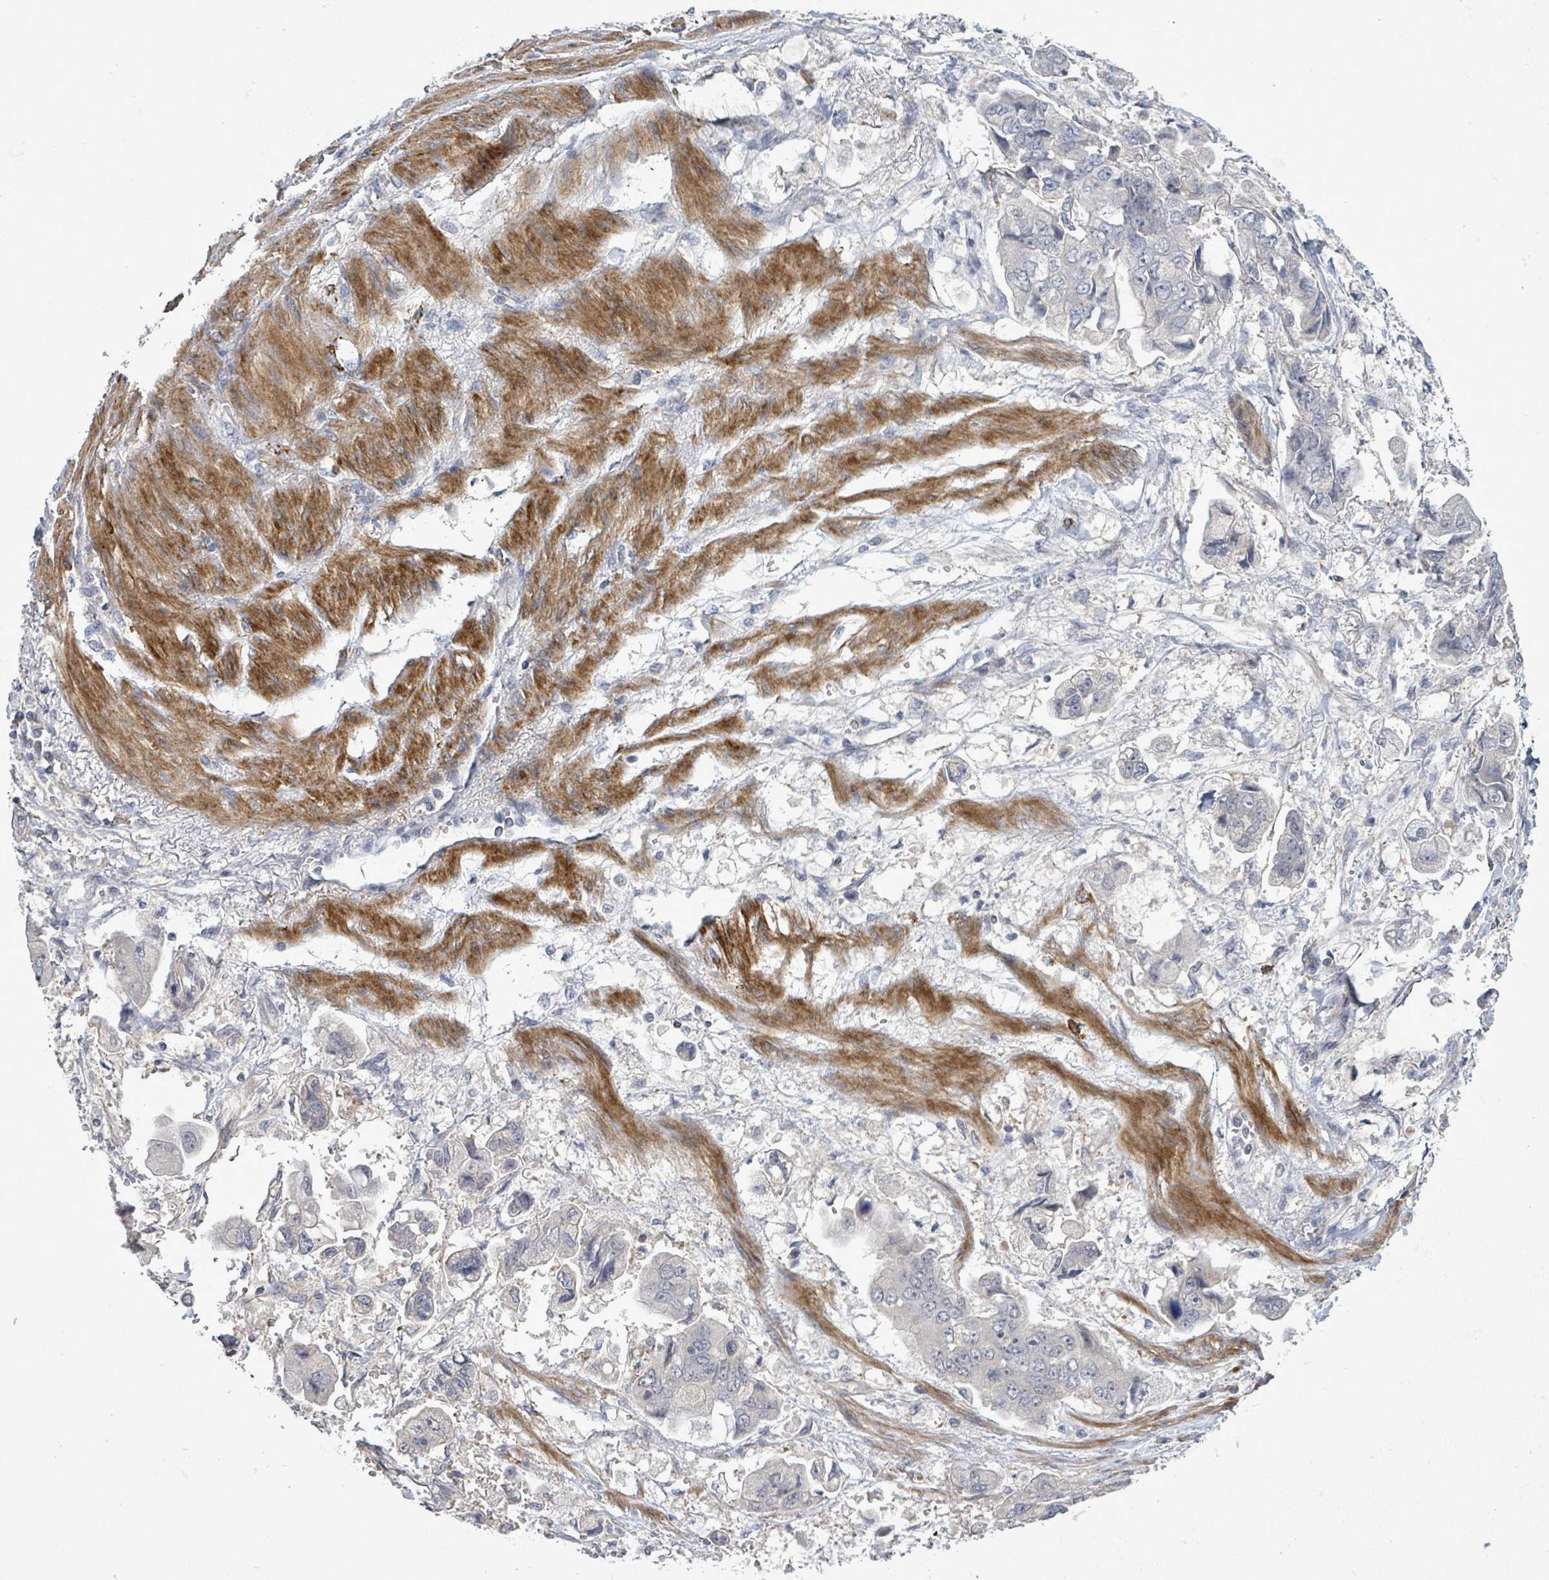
{"staining": {"intensity": "negative", "quantity": "none", "location": "none"}, "tissue": "stomach cancer", "cell_type": "Tumor cells", "image_type": "cancer", "snomed": [{"axis": "morphology", "description": "Adenocarcinoma, NOS"}, {"axis": "topography", "description": "Stomach"}], "caption": "Immunohistochemistry of human stomach cancer (adenocarcinoma) displays no expression in tumor cells.", "gene": "AMMECR1", "patient": {"sex": "male", "age": 62}}